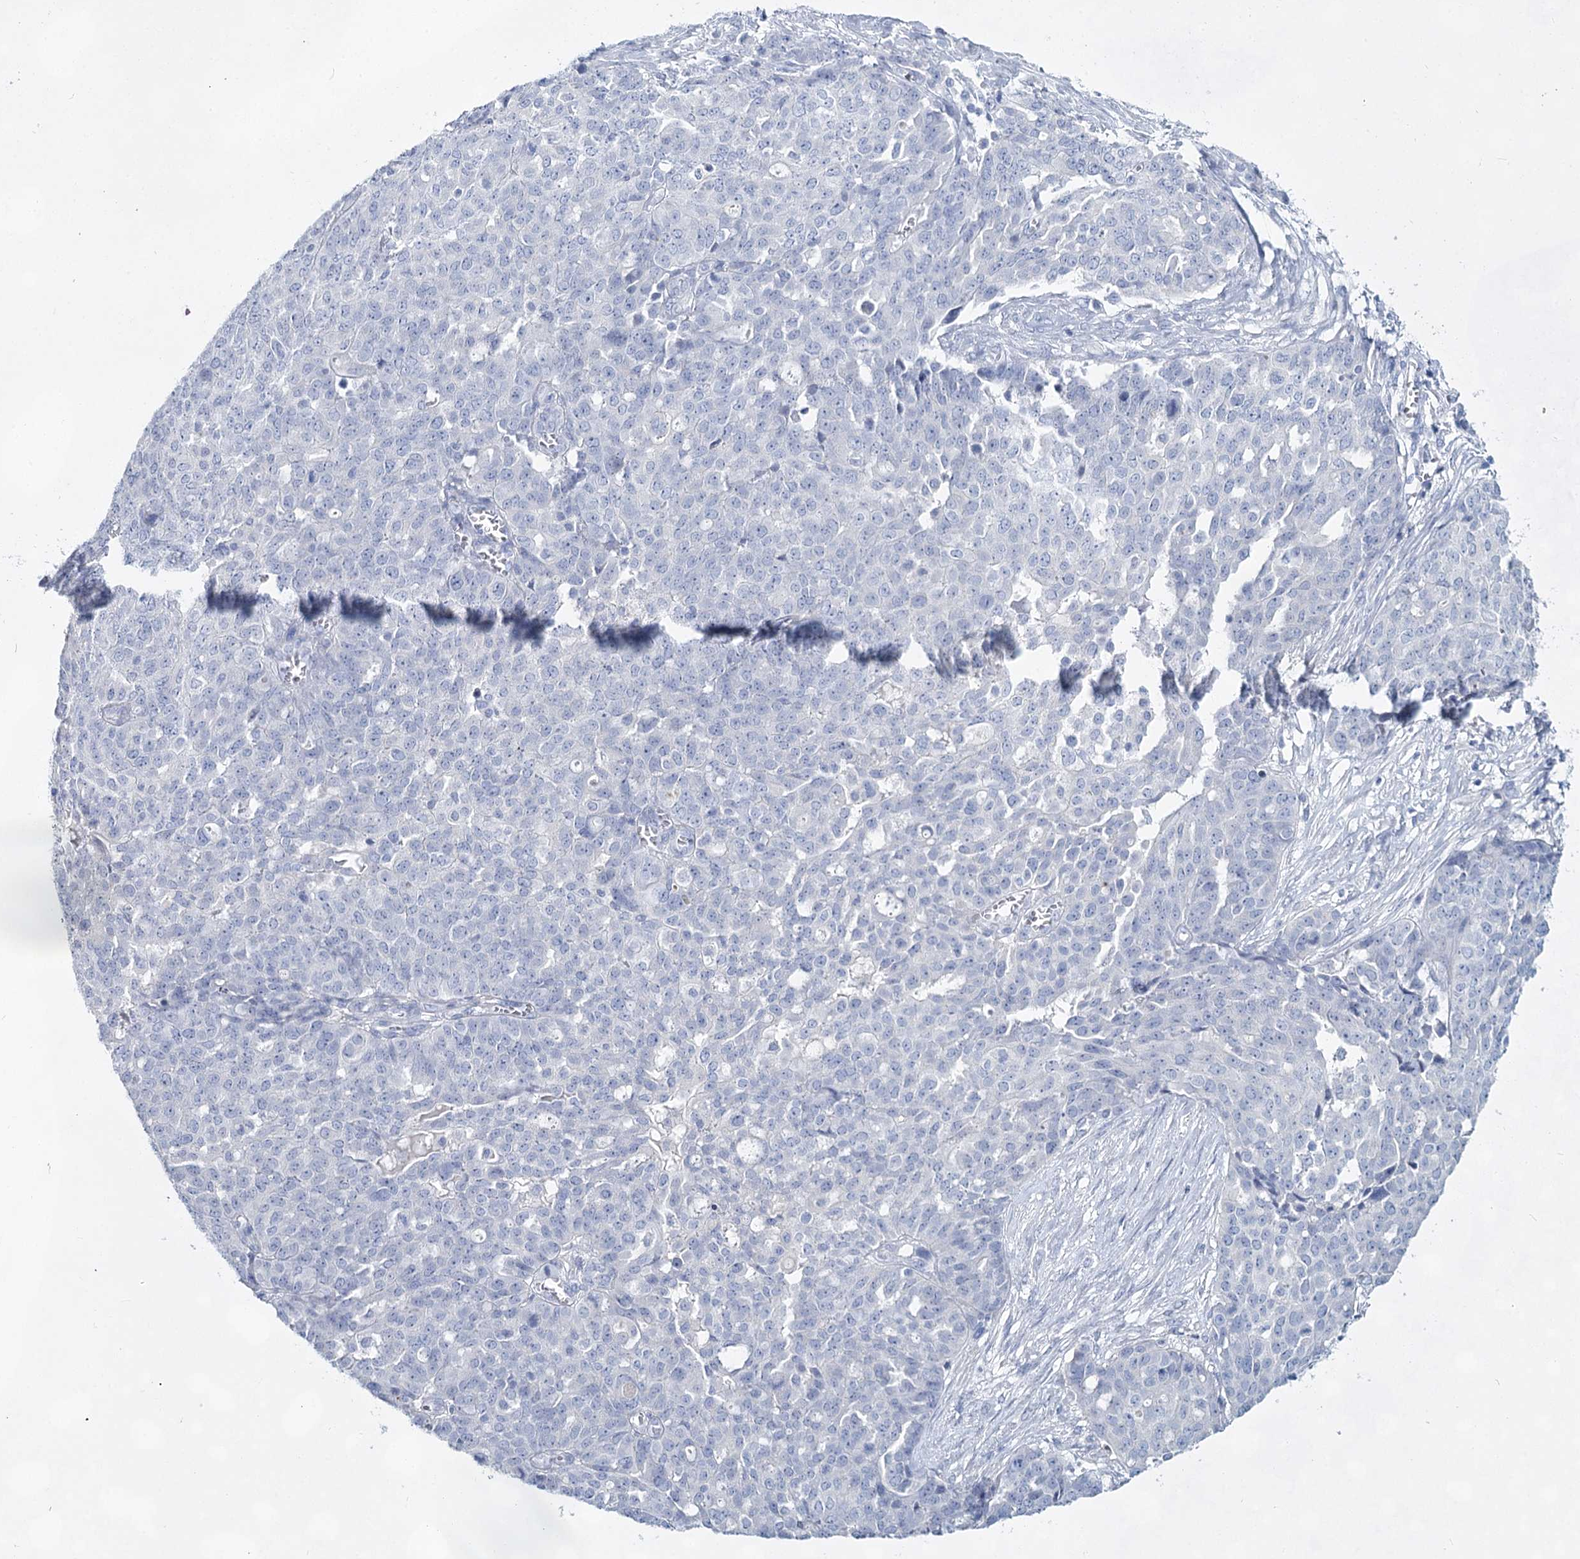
{"staining": {"intensity": "negative", "quantity": "none", "location": "none"}, "tissue": "ovarian cancer", "cell_type": "Tumor cells", "image_type": "cancer", "snomed": [{"axis": "morphology", "description": "Cystadenocarcinoma, serous, NOS"}, {"axis": "topography", "description": "Soft tissue"}, {"axis": "topography", "description": "Ovary"}], "caption": "An image of ovarian serous cystadenocarcinoma stained for a protein shows no brown staining in tumor cells. (Brightfield microscopy of DAB (3,3'-diaminobenzidine) IHC at high magnification).", "gene": "SLC17A2", "patient": {"sex": "female", "age": 57}}